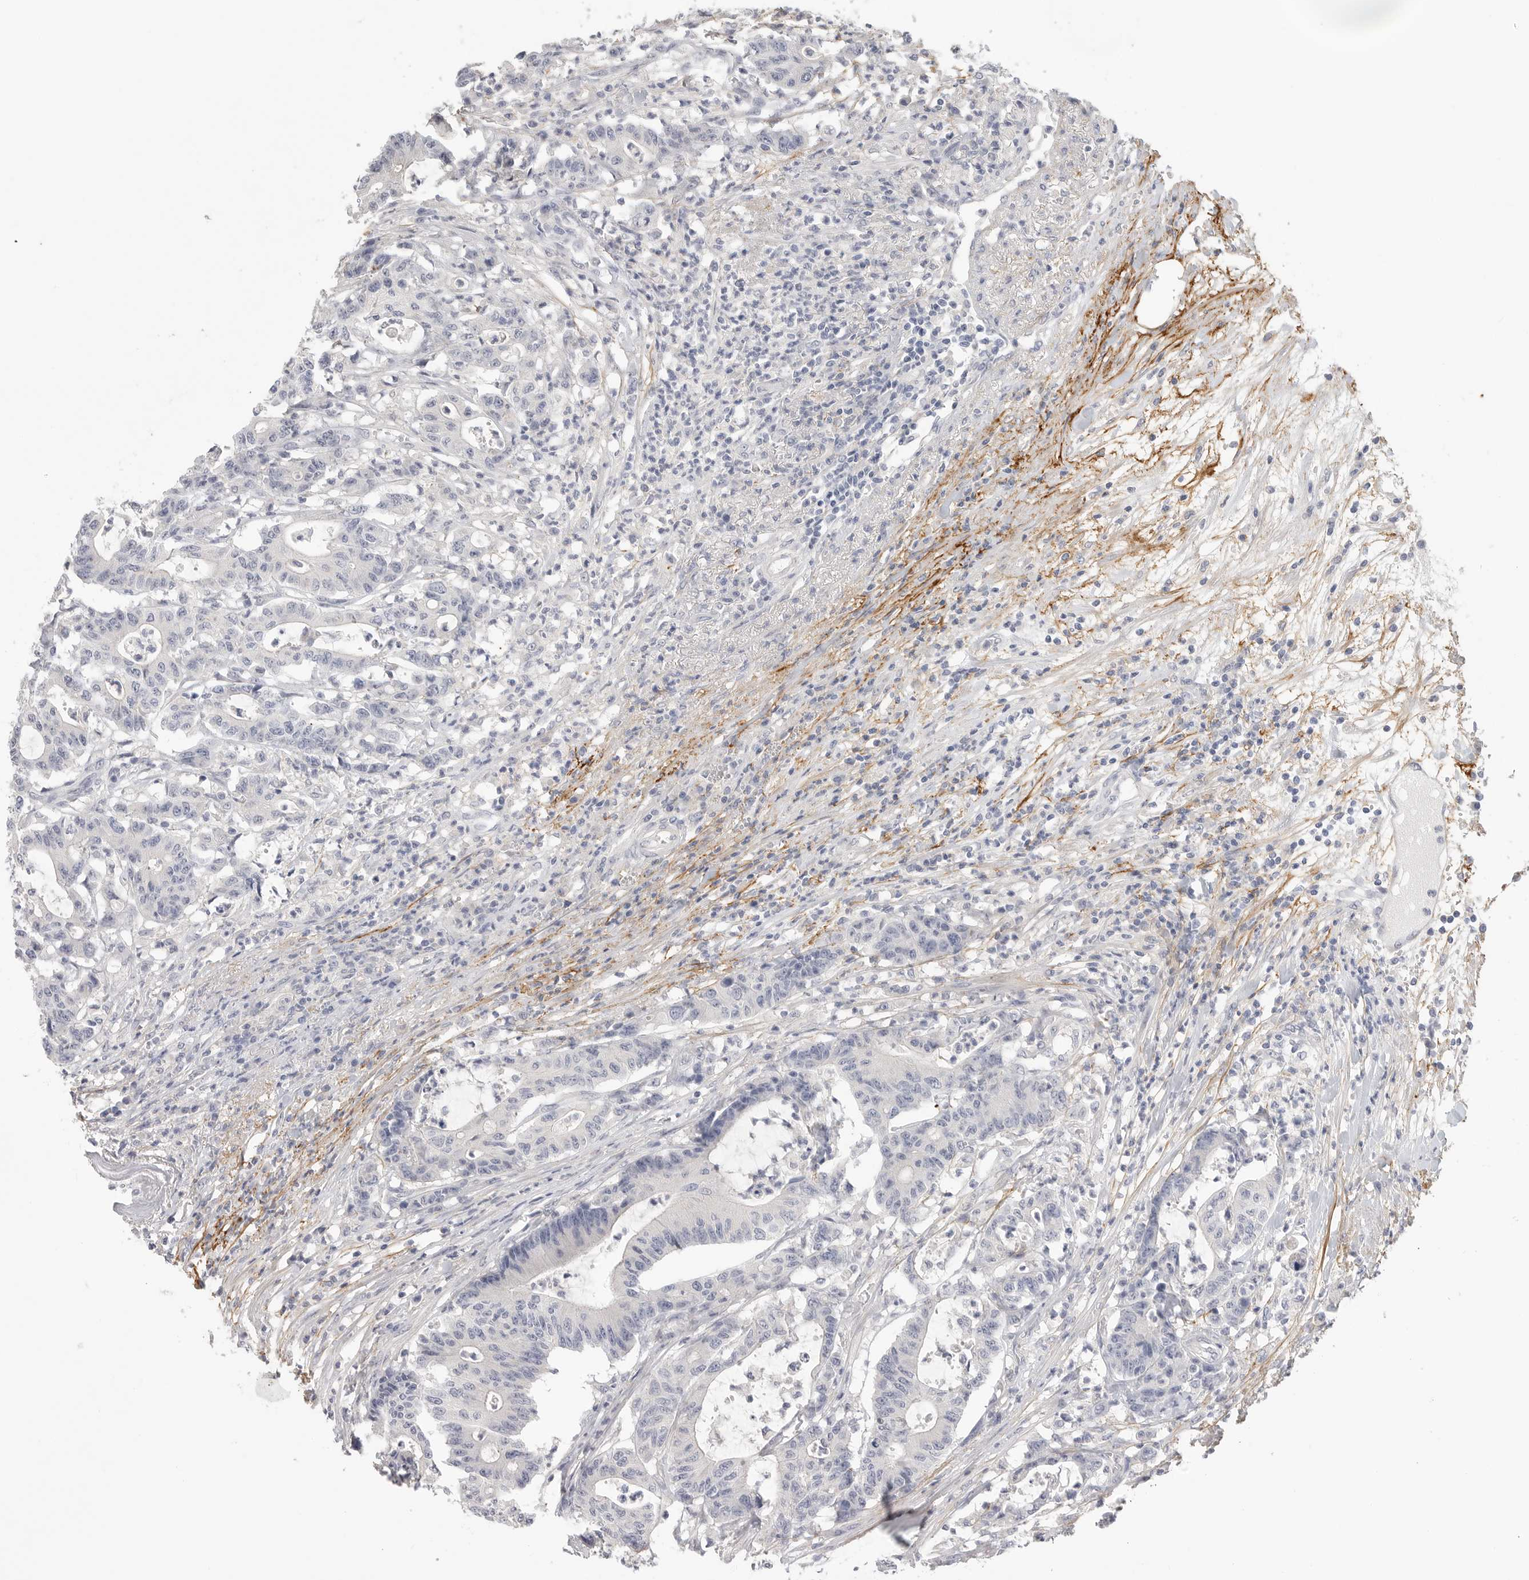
{"staining": {"intensity": "negative", "quantity": "none", "location": "none"}, "tissue": "colorectal cancer", "cell_type": "Tumor cells", "image_type": "cancer", "snomed": [{"axis": "morphology", "description": "Adenocarcinoma, NOS"}, {"axis": "topography", "description": "Colon"}], "caption": "Colorectal adenocarcinoma was stained to show a protein in brown. There is no significant staining in tumor cells. (Brightfield microscopy of DAB (3,3'-diaminobenzidine) immunohistochemistry (IHC) at high magnification).", "gene": "FBN2", "patient": {"sex": "female", "age": 84}}